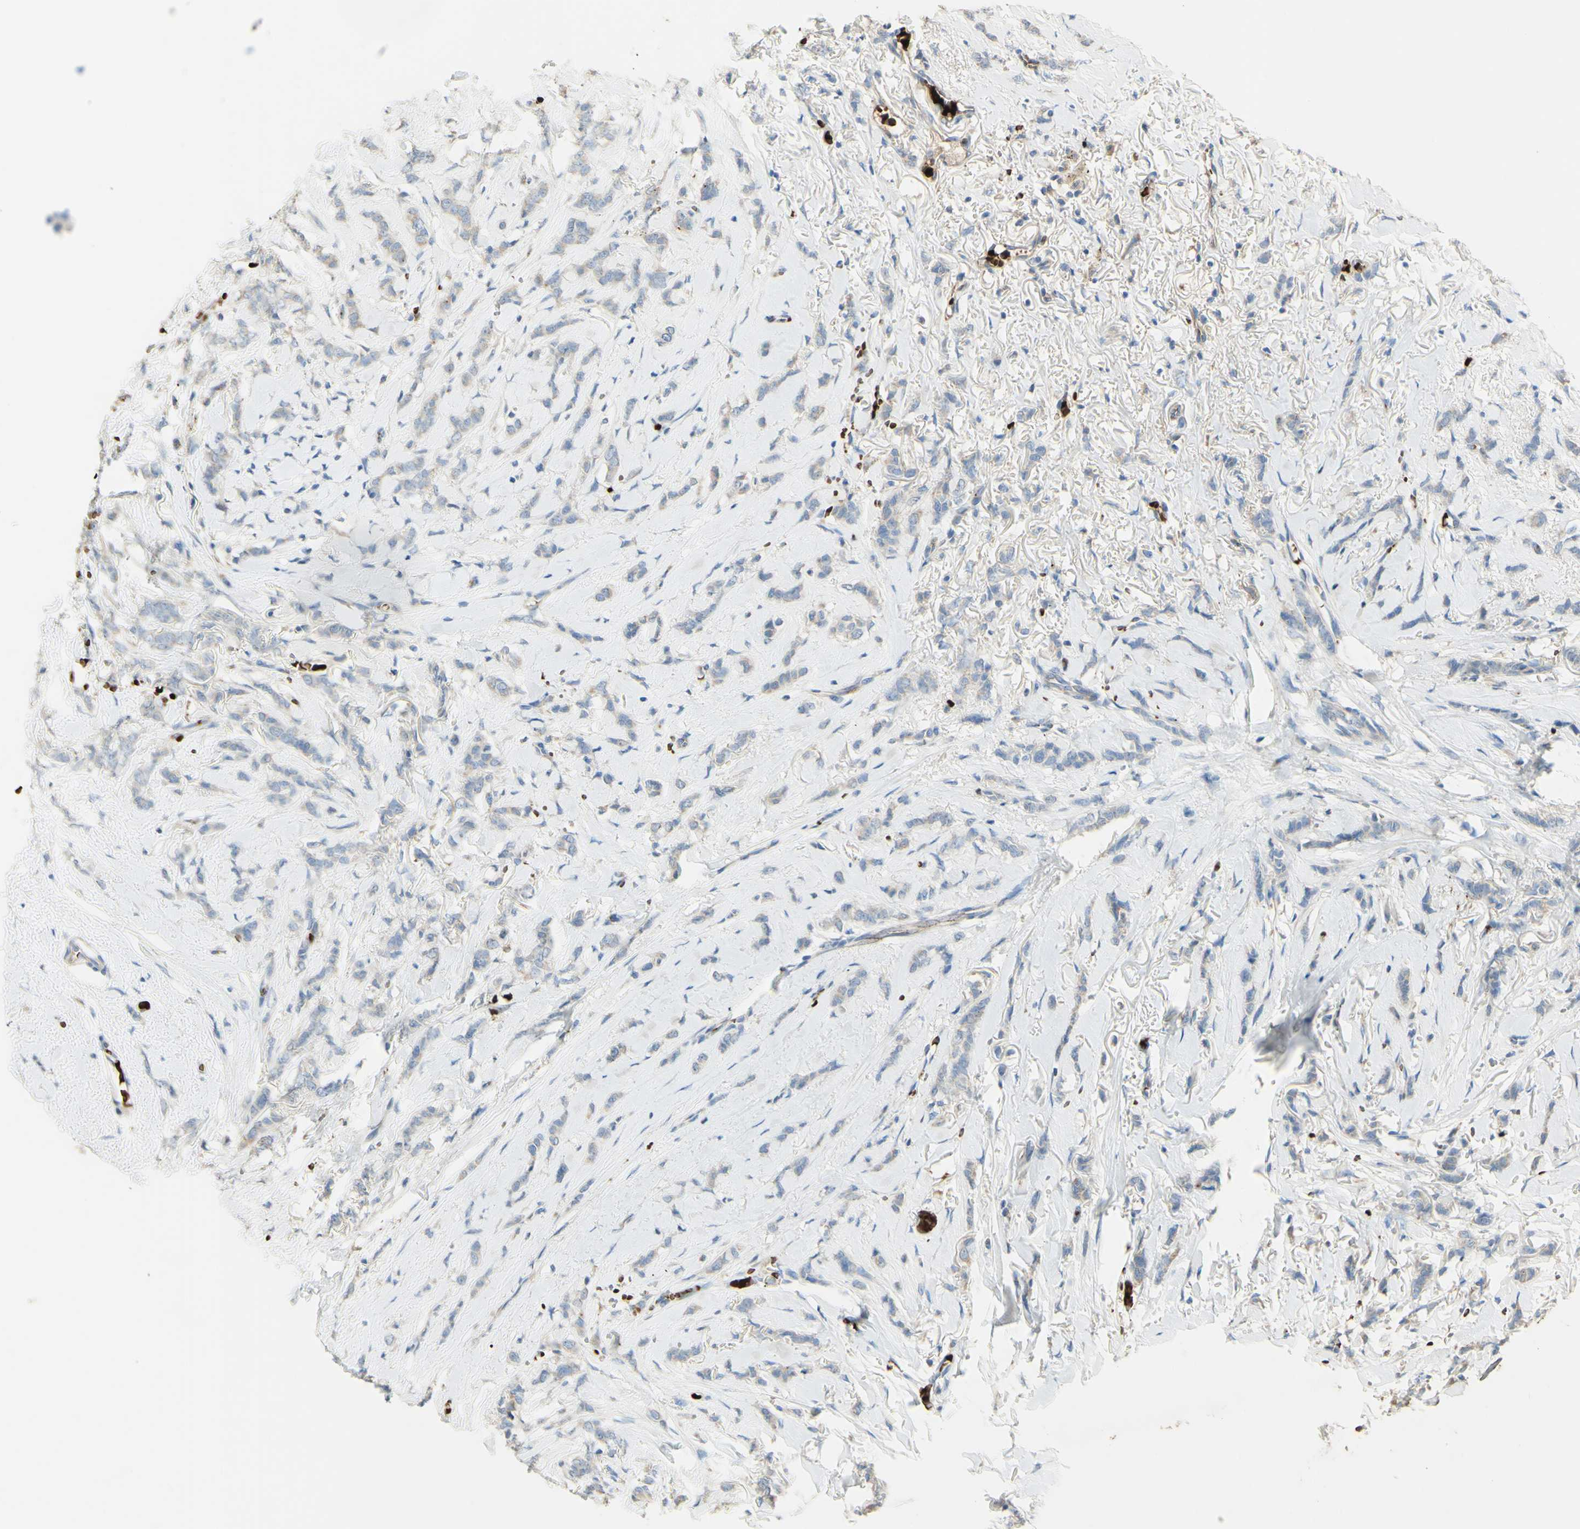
{"staining": {"intensity": "weak", "quantity": "<25%", "location": "cytoplasmic/membranous"}, "tissue": "breast cancer", "cell_type": "Tumor cells", "image_type": "cancer", "snomed": [{"axis": "morphology", "description": "Lobular carcinoma"}, {"axis": "topography", "description": "Skin"}, {"axis": "topography", "description": "Breast"}], "caption": "A high-resolution image shows IHC staining of lobular carcinoma (breast), which demonstrates no significant staining in tumor cells.", "gene": "GAN", "patient": {"sex": "female", "age": 46}}